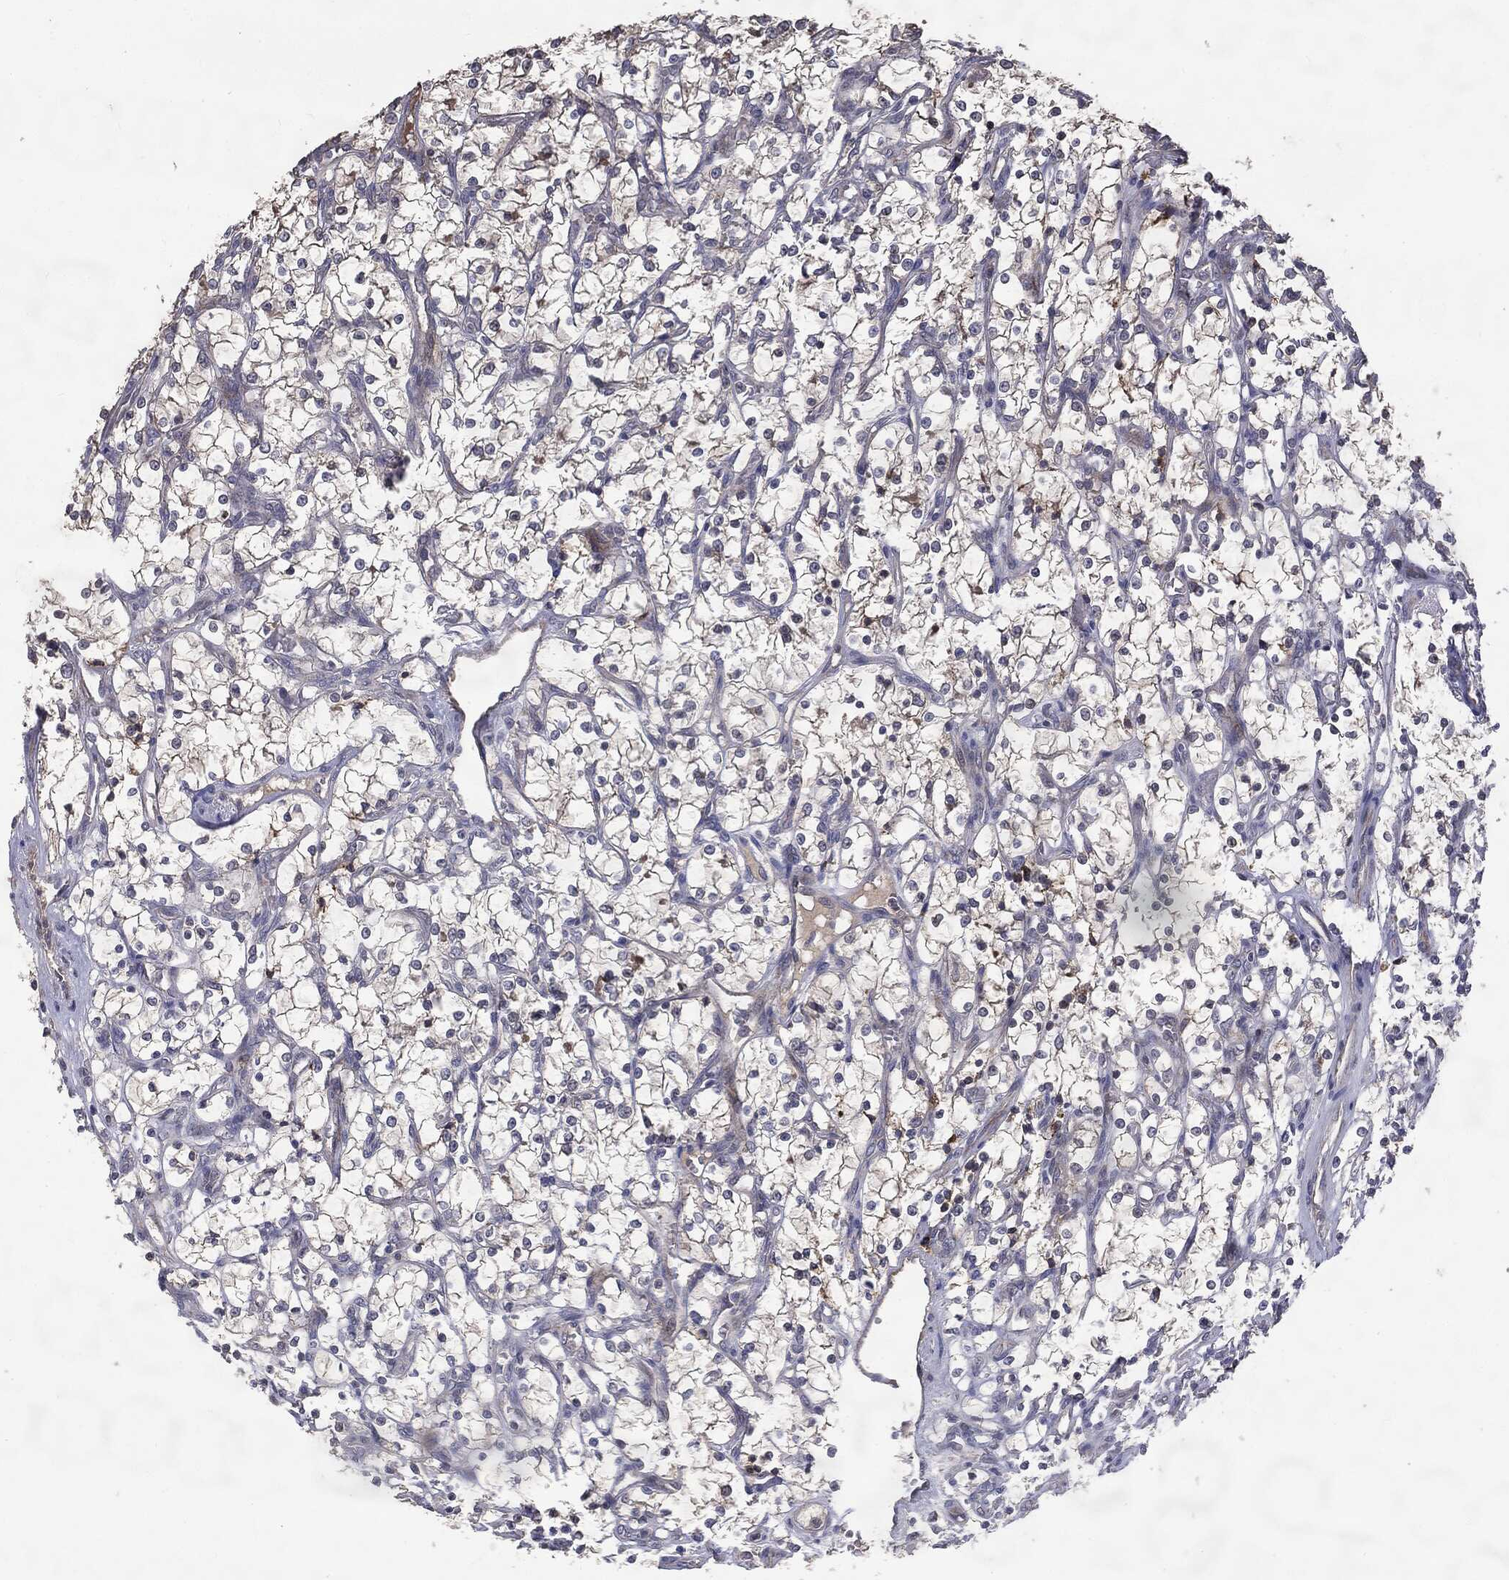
{"staining": {"intensity": "negative", "quantity": "none", "location": "none"}, "tissue": "renal cancer", "cell_type": "Tumor cells", "image_type": "cancer", "snomed": [{"axis": "morphology", "description": "Adenocarcinoma, NOS"}, {"axis": "topography", "description": "Kidney"}], "caption": "Tumor cells show no significant protein expression in renal cancer.", "gene": "MTOR", "patient": {"sex": "female", "age": 69}}